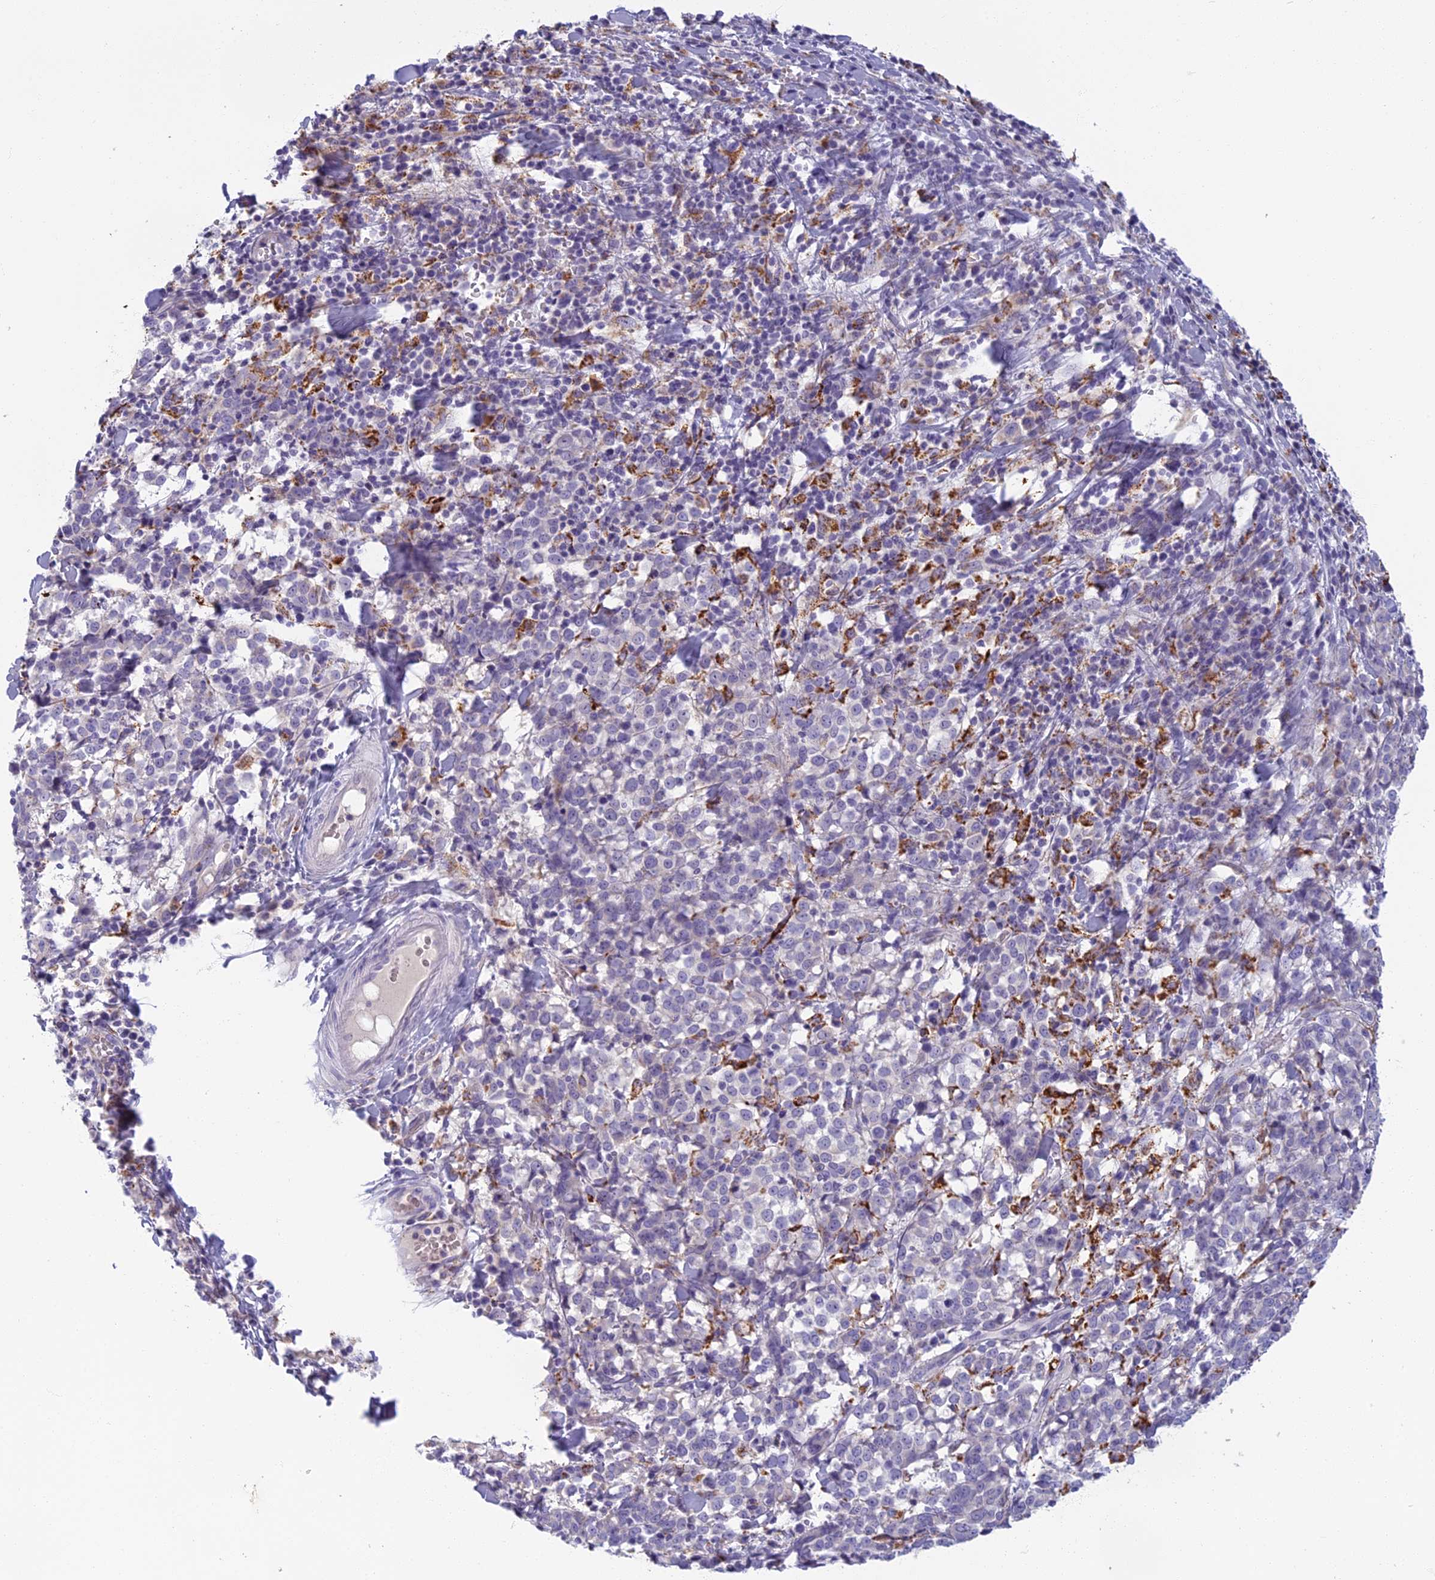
{"staining": {"intensity": "weak", "quantity": "<25%", "location": "cytoplasmic/membranous"}, "tissue": "melanoma", "cell_type": "Tumor cells", "image_type": "cancer", "snomed": [{"axis": "morphology", "description": "Malignant melanoma, NOS"}, {"axis": "topography", "description": "Skin"}], "caption": "IHC of melanoma exhibits no staining in tumor cells. Nuclei are stained in blue.", "gene": "SEMA7A", "patient": {"sex": "female", "age": 72}}